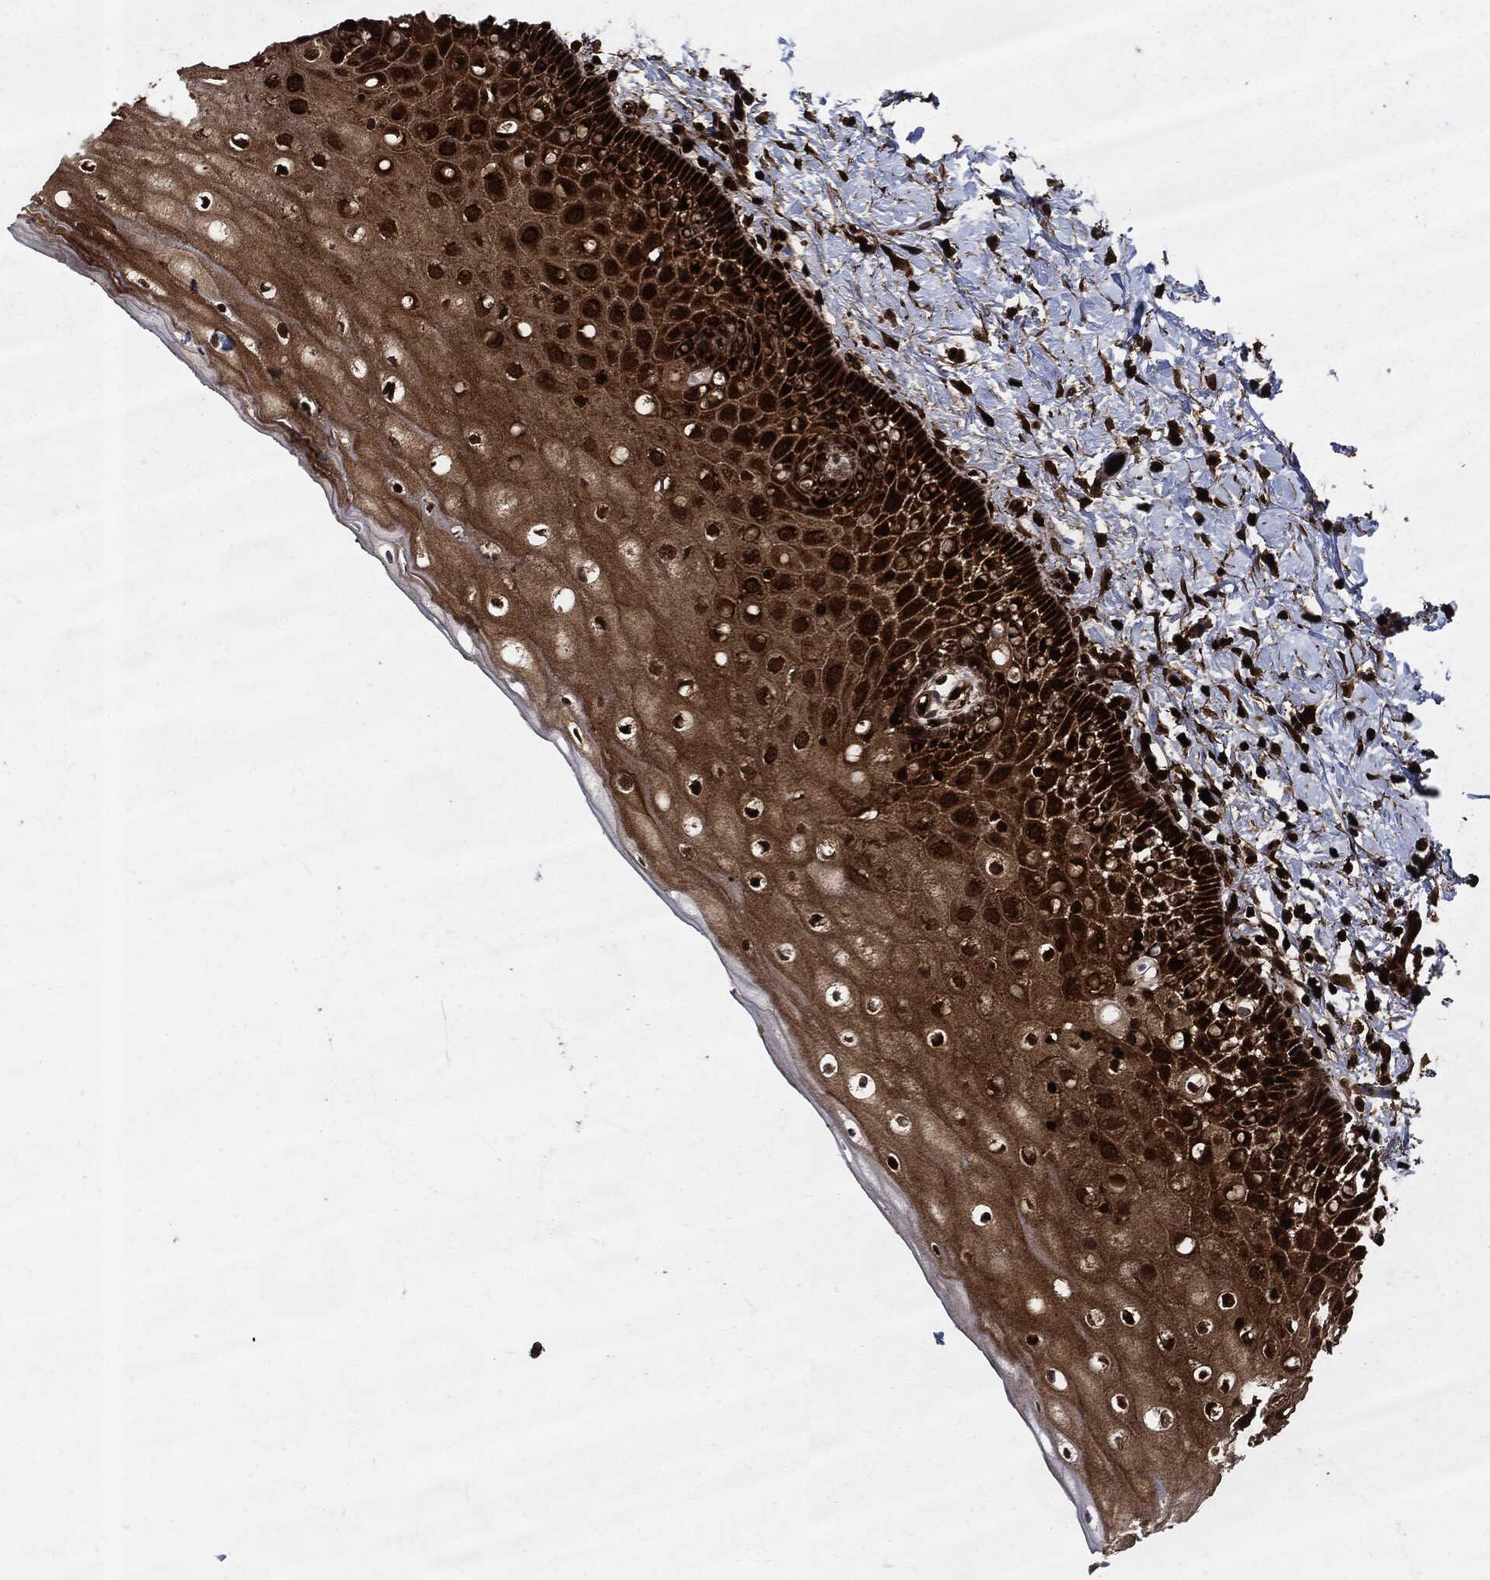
{"staining": {"intensity": "strong", "quantity": ">75%", "location": "cytoplasmic/membranous,nuclear"}, "tissue": "cervix", "cell_type": "Glandular cells", "image_type": "normal", "snomed": [{"axis": "morphology", "description": "Normal tissue, NOS"}, {"axis": "topography", "description": "Cervix"}], "caption": "The immunohistochemical stain labels strong cytoplasmic/membranous,nuclear staining in glandular cells of benign cervix.", "gene": "YWHAB", "patient": {"sex": "female", "age": 37}}